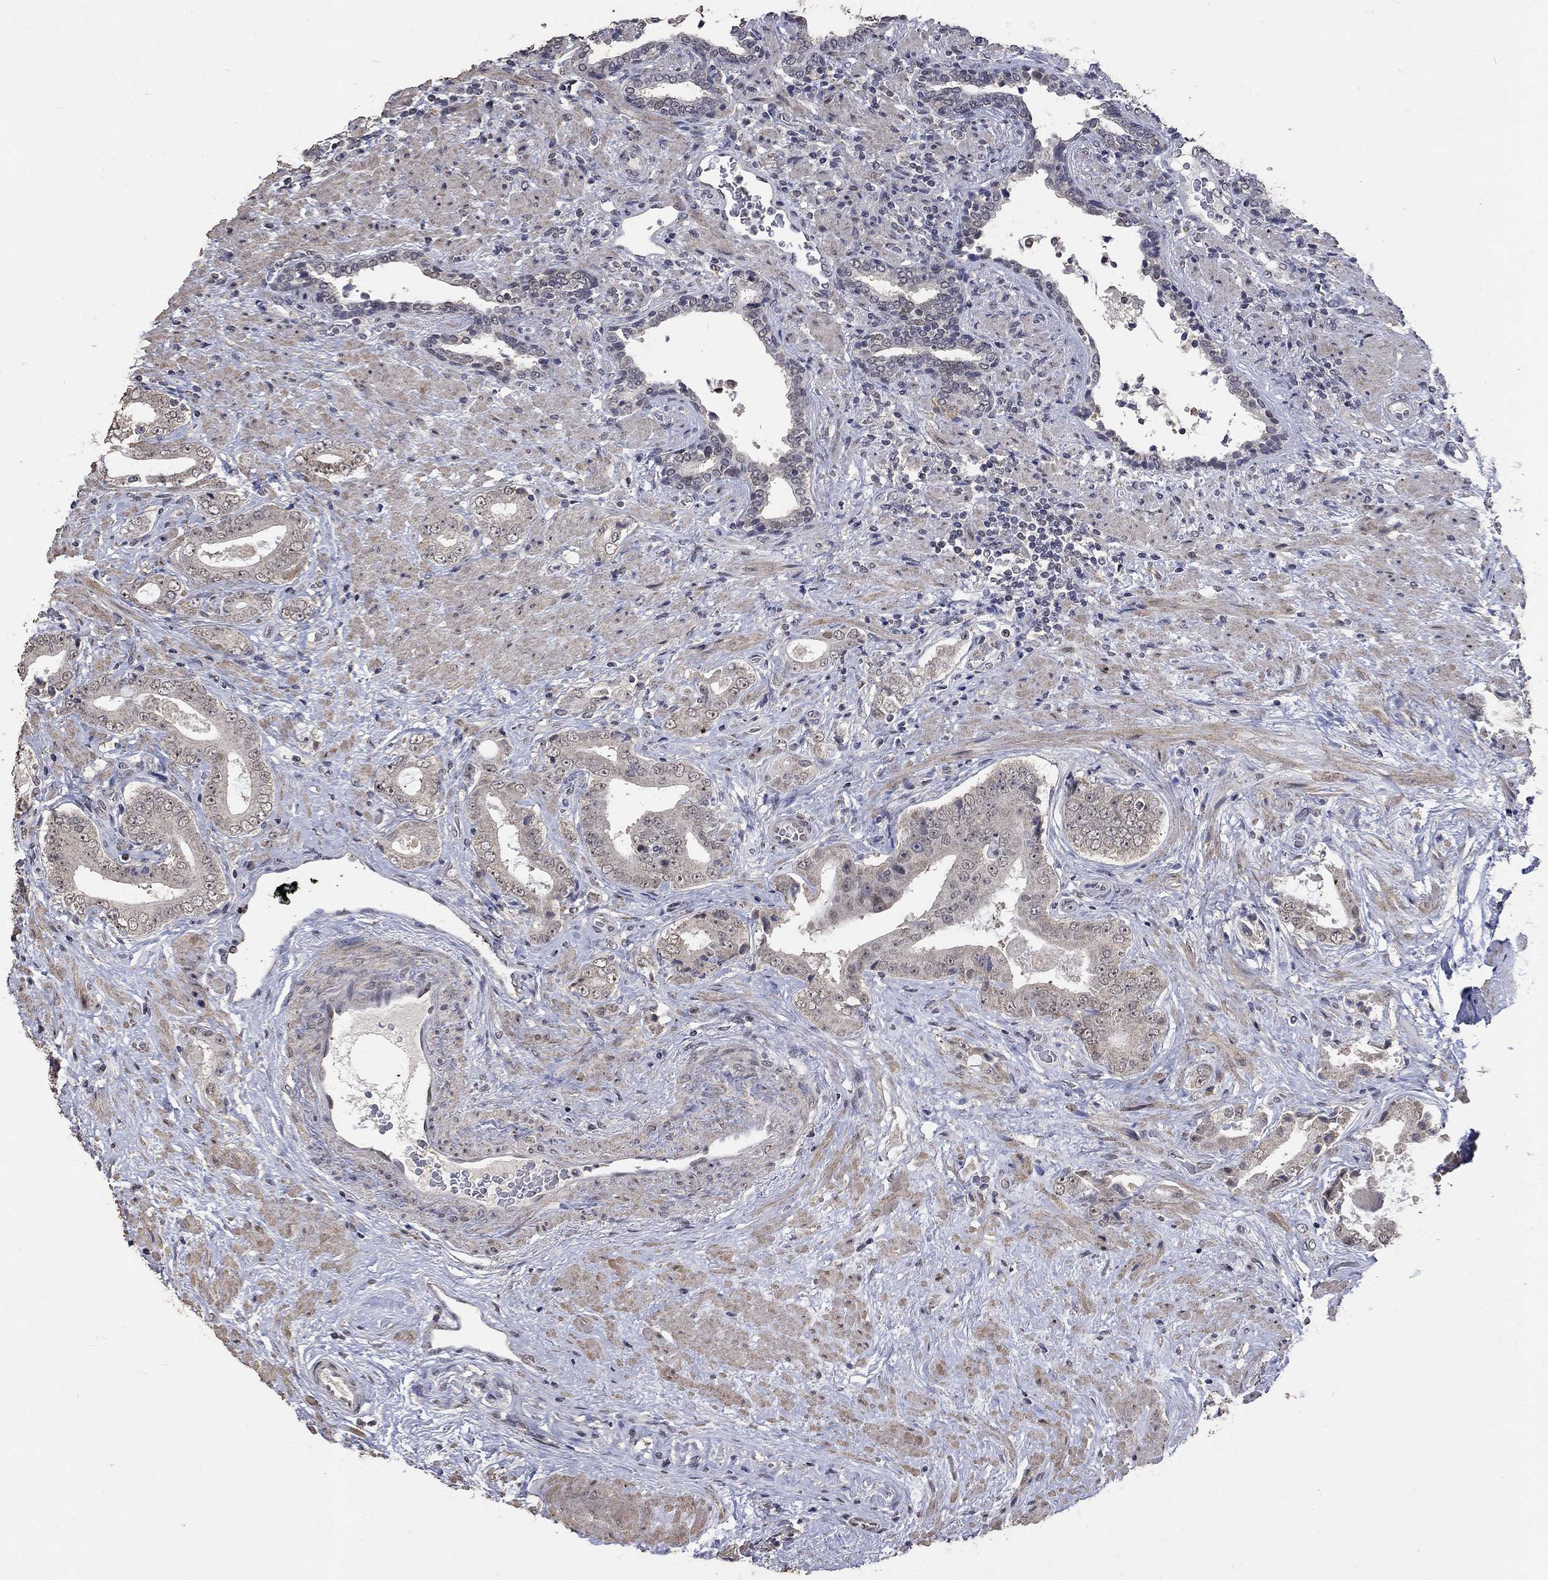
{"staining": {"intensity": "negative", "quantity": "none", "location": "none"}, "tissue": "prostate cancer", "cell_type": "Tumor cells", "image_type": "cancer", "snomed": [{"axis": "morphology", "description": "Adenocarcinoma, Low grade"}, {"axis": "topography", "description": "Prostate and seminal vesicle, NOS"}], "caption": "This is an immunohistochemistry (IHC) photomicrograph of human prostate cancer (low-grade adenocarcinoma). There is no staining in tumor cells.", "gene": "SPATA33", "patient": {"sex": "male", "age": 61}}